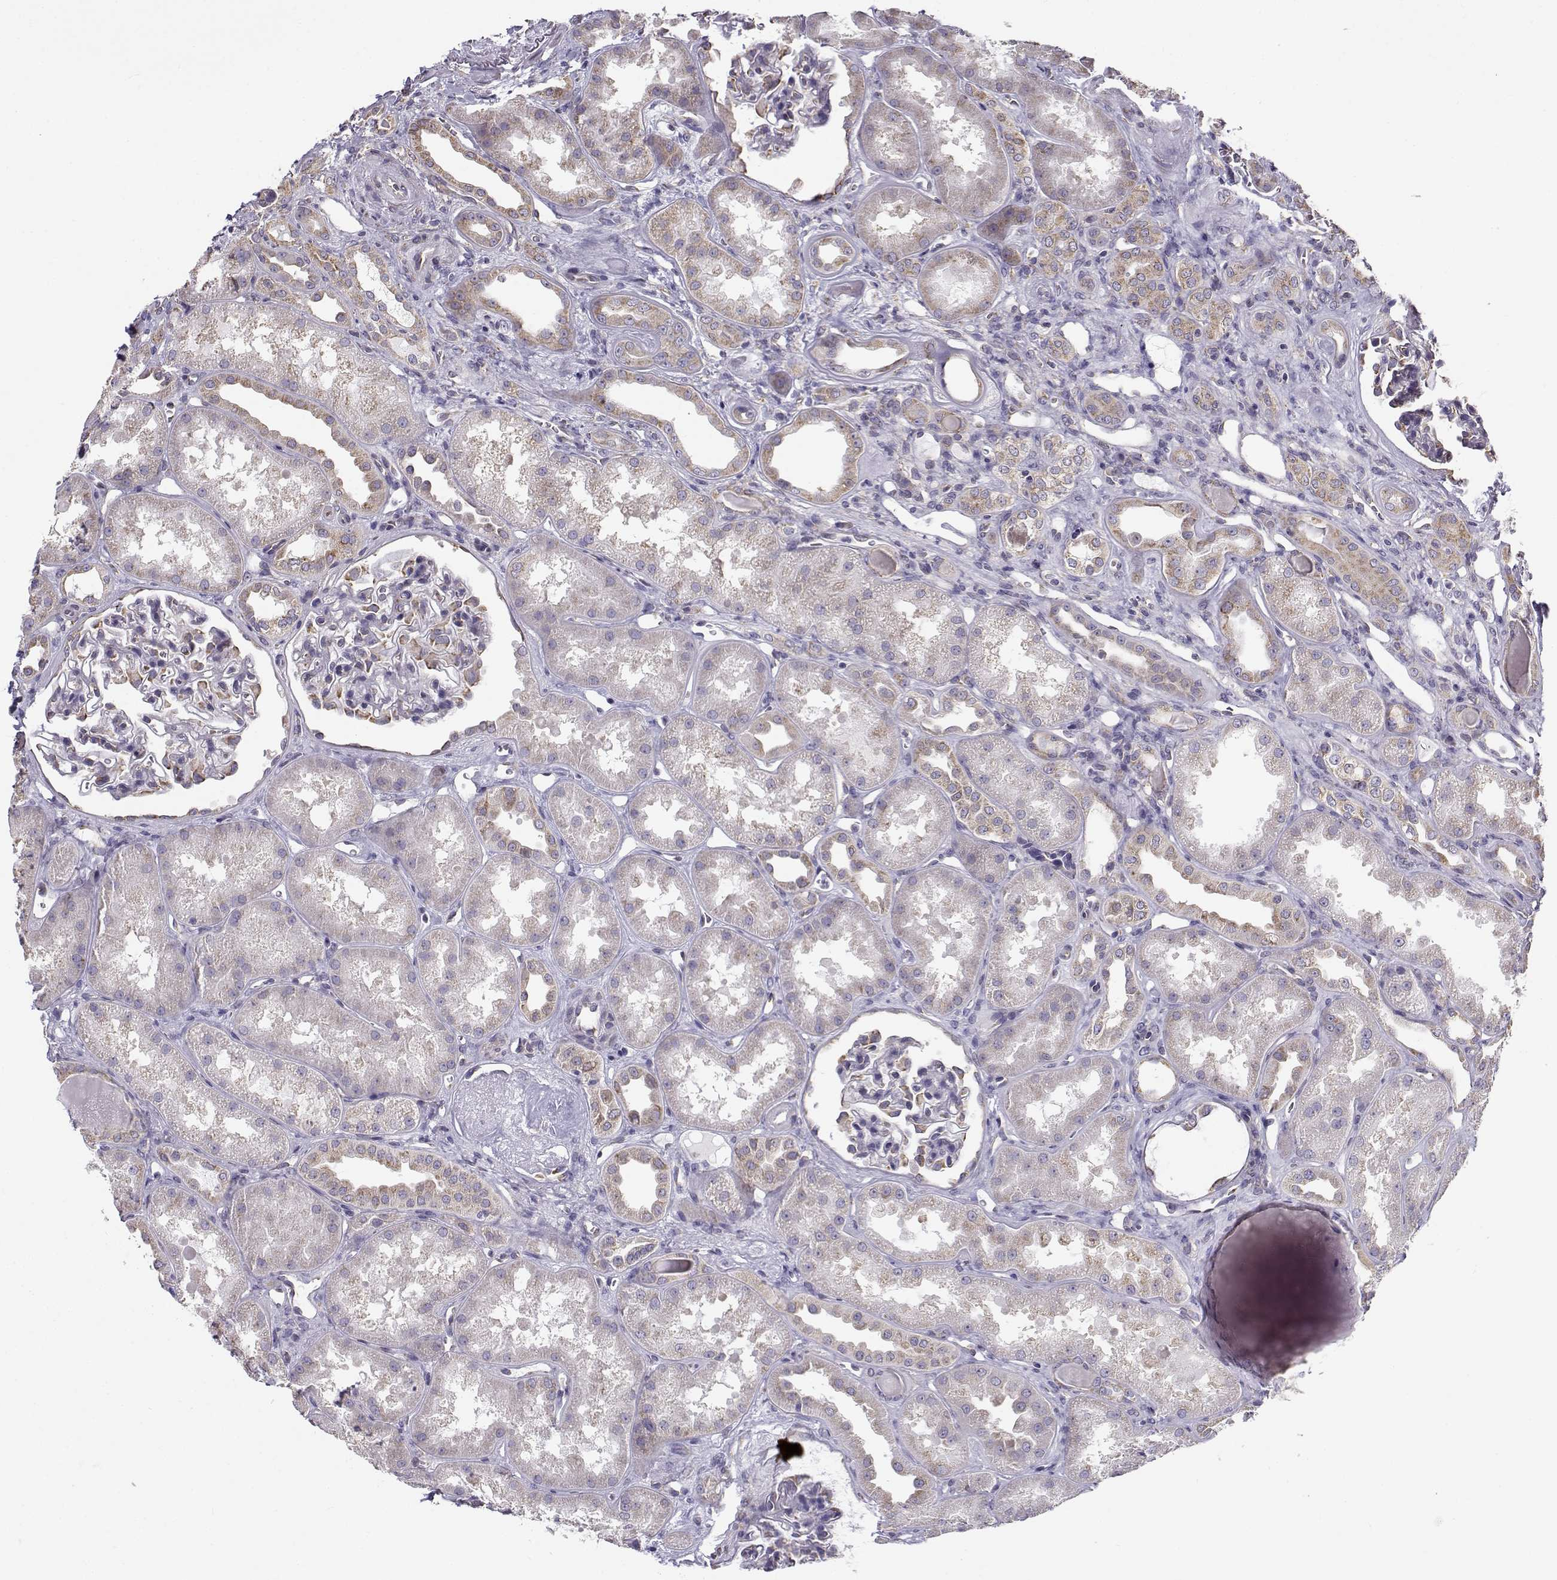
{"staining": {"intensity": "moderate", "quantity": "<25%", "location": "cytoplasmic/membranous"}, "tissue": "kidney", "cell_type": "Cells in glomeruli", "image_type": "normal", "snomed": [{"axis": "morphology", "description": "Normal tissue, NOS"}, {"axis": "topography", "description": "Kidney"}], "caption": "Immunohistochemistry (IHC) of unremarkable kidney exhibits low levels of moderate cytoplasmic/membranous expression in approximately <25% of cells in glomeruli. (Brightfield microscopy of DAB IHC at high magnification).", "gene": "BEND6", "patient": {"sex": "male", "age": 61}}